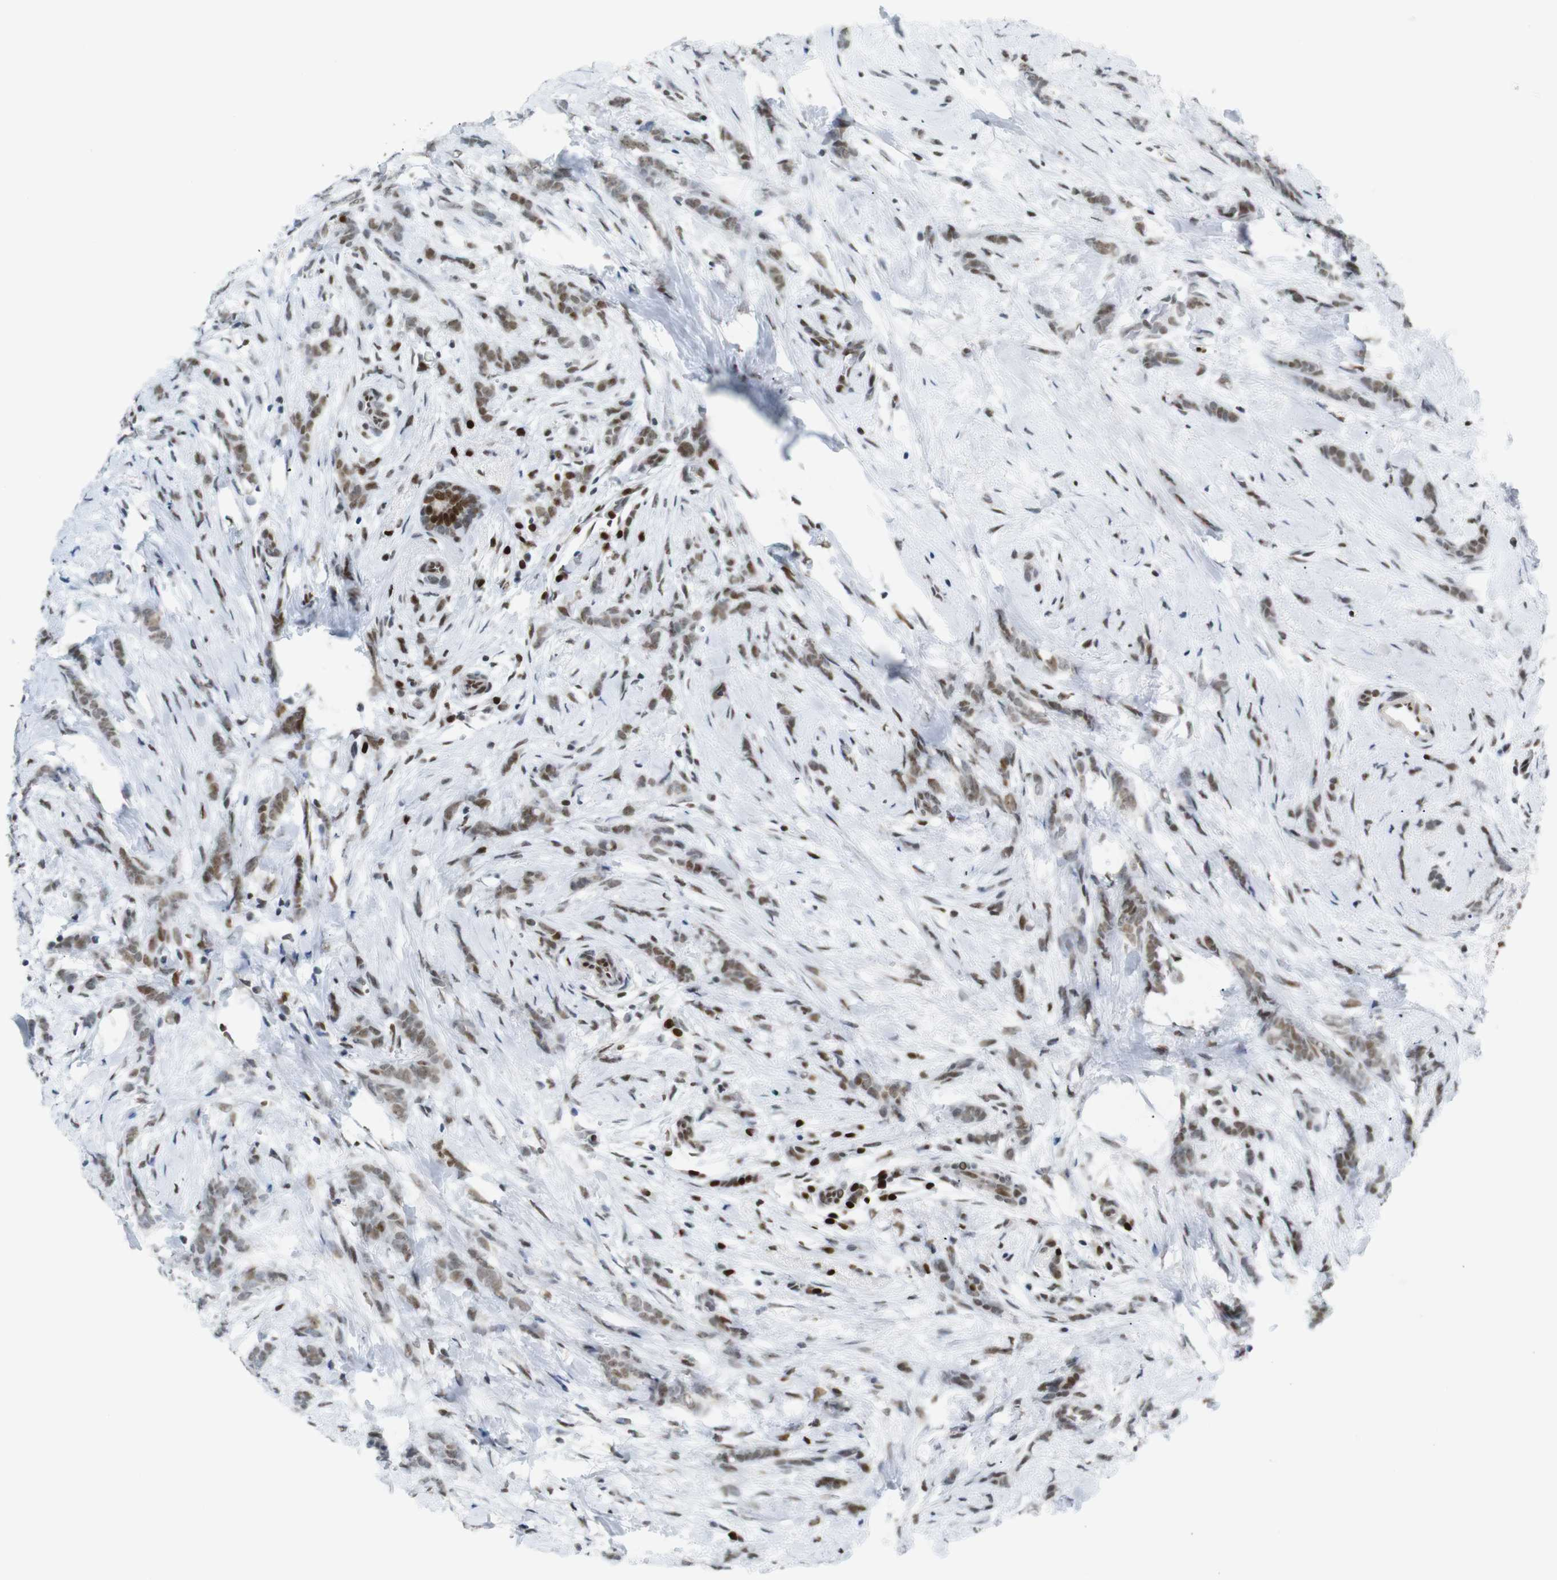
{"staining": {"intensity": "moderate", "quantity": ">75%", "location": "nuclear"}, "tissue": "breast cancer", "cell_type": "Tumor cells", "image_type": "cancer", "snomed": [{"axis": "morphology", "description": "Lobular carcinoma, in situ"}, {"axis": "morphology", "description": "Lobular carcinoma"}, {"axis": "topography", "description": "Breast"}], "caption": "A medium amount of moderate nuclear positivity is present in approximately >75% of tumor cells in breast cancer (lobular carcinoma in situ) tissue.", "gene": "RIOX2", "patient": {"sex": "female", "age": 41}}